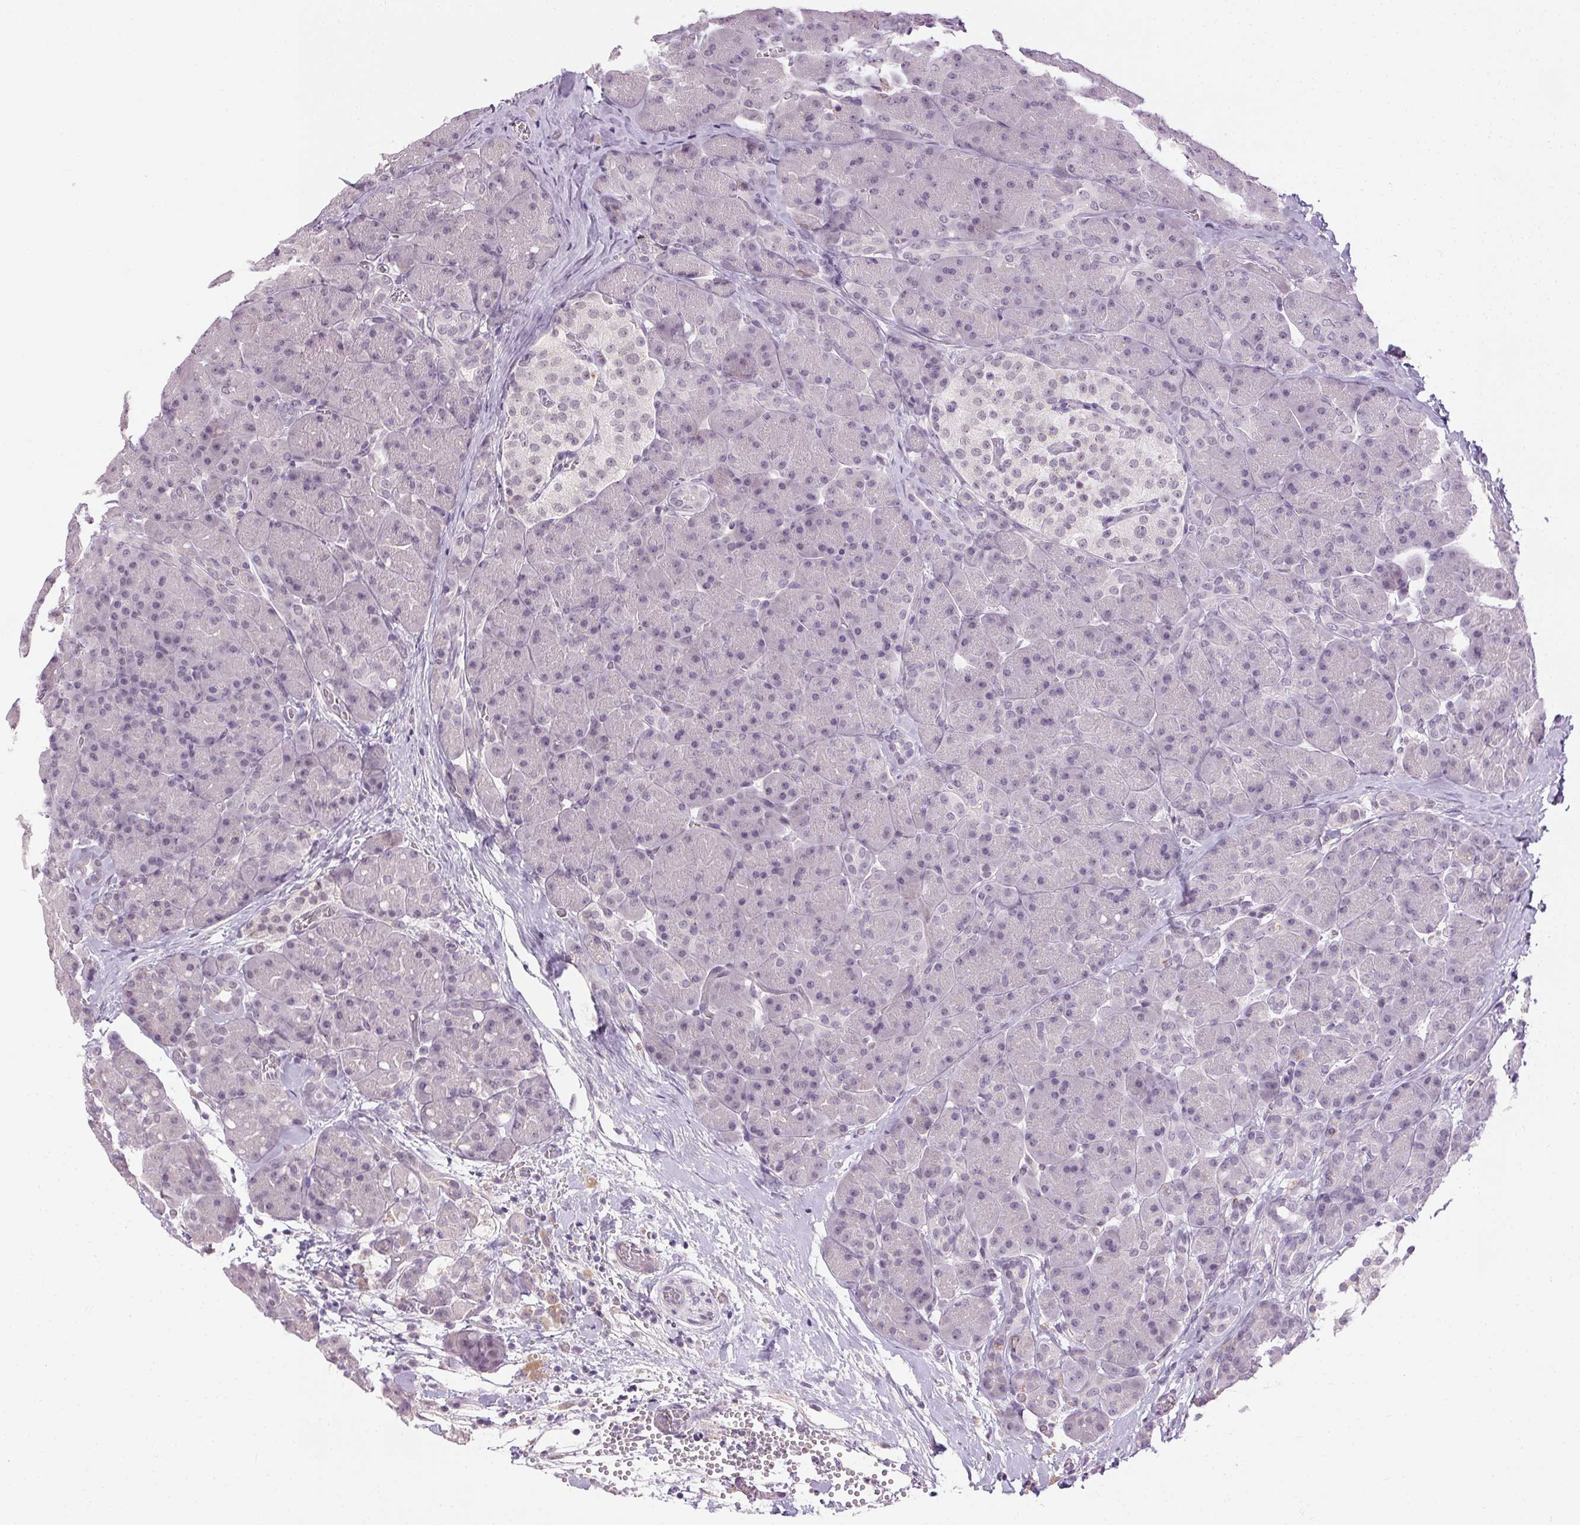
{"staining": {"intensity": "negative", "quantity": "none", "location": "none"}, "tissue": "pancreas", "cell_type": "Exocrine glandular cells", "image_type": "normal", "snomed": [{"axis": "morphology", "description": "Normal tissue, NOS"}, {"axis": "topography", "description": "Pancreas"}], "caption": "The histopathology image demonstrates no significant expression in exocrine glandular cells of pancreas.", "gene": "FAM168A", "patient": {"sex": "male", "age": 55}}